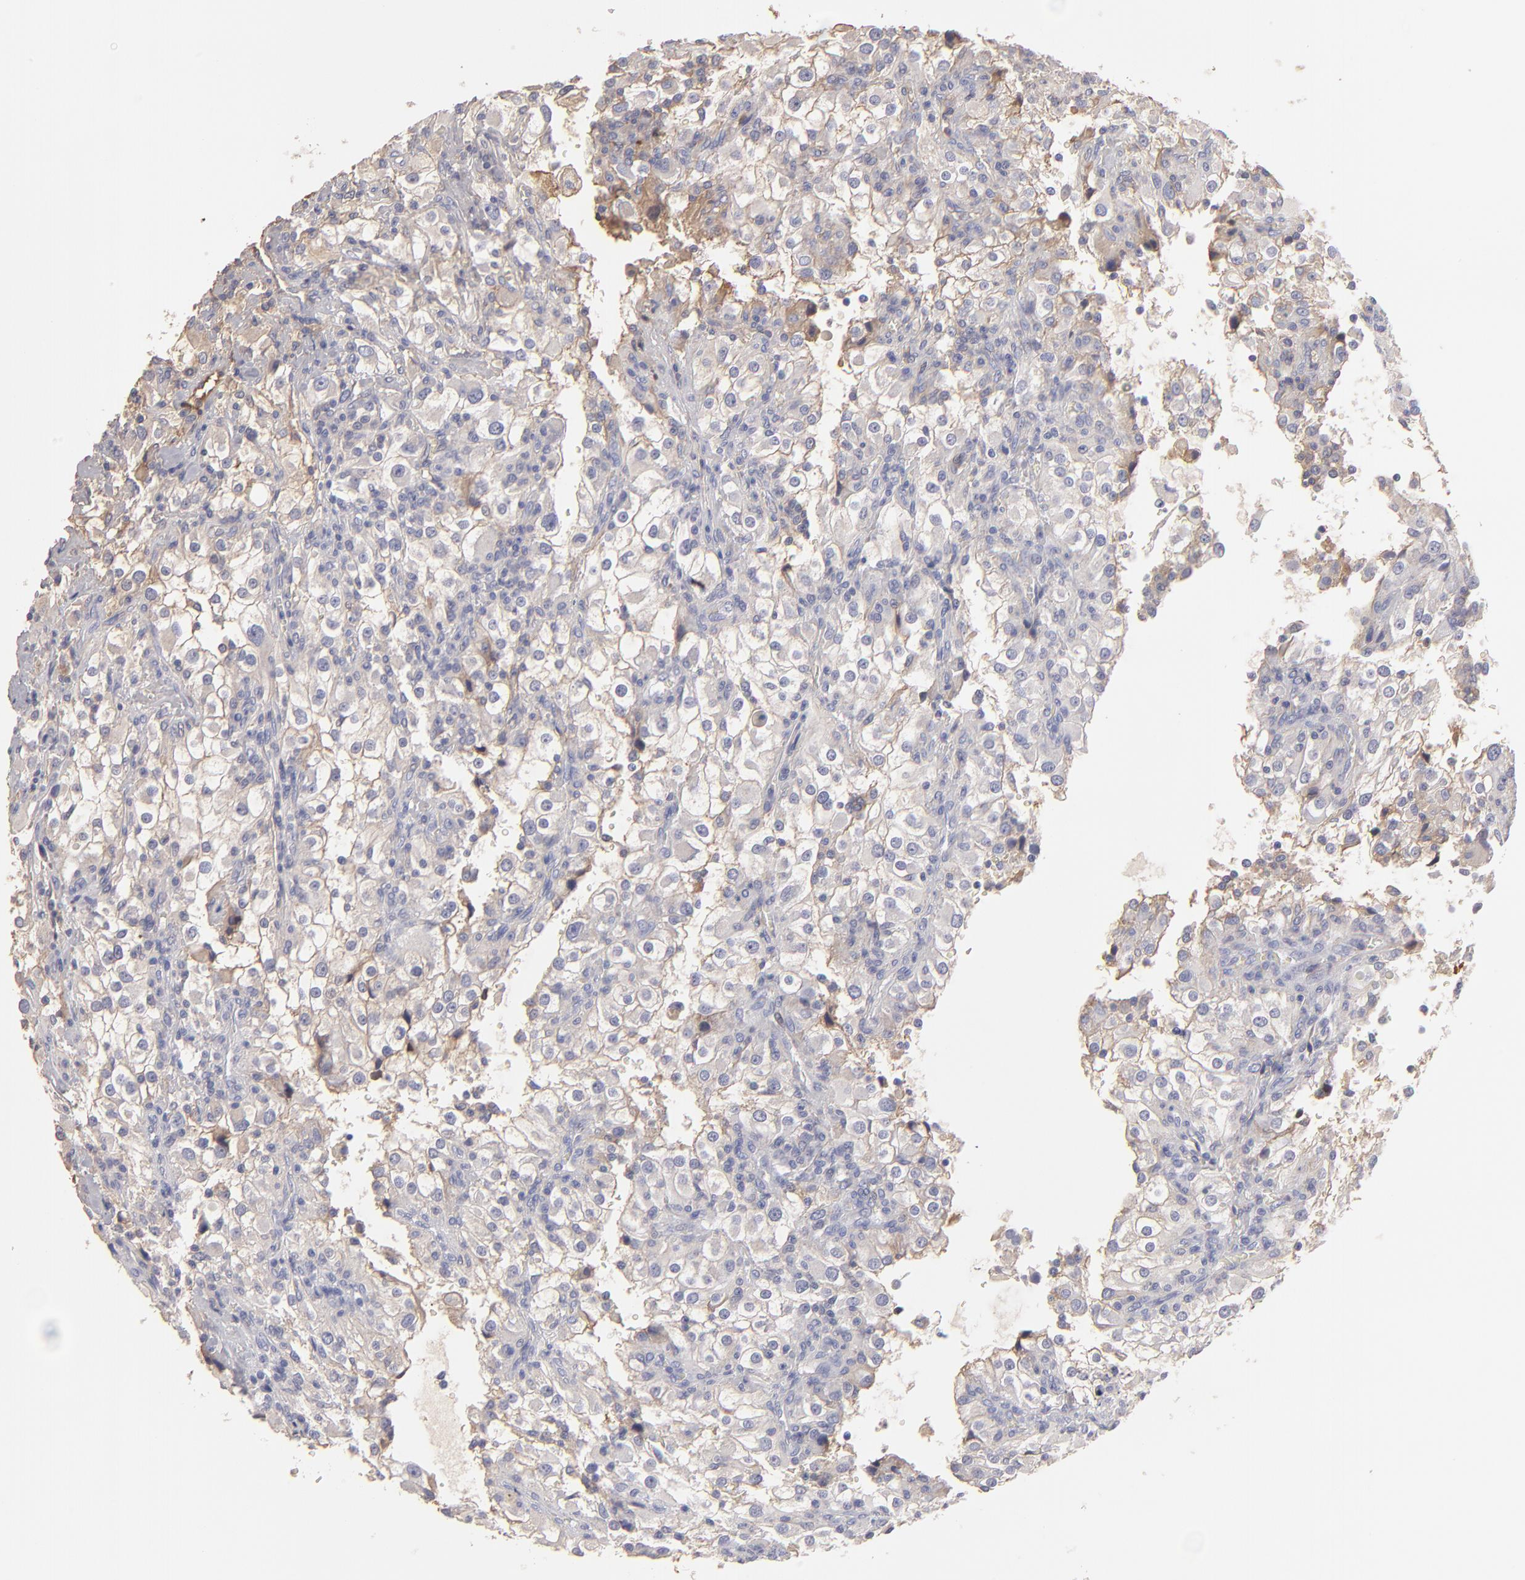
{"staining": {"intensity": "negative", "quantity": "none", "location": "none"}, "tissue": "renal cancer", "cell_type": "Tumor cells", "image_type": "cancer", "snomed": [{"axis": "morphology", "description": "Adenocarcinoma, NOS"}, {"axis": "topography", "description": "Kidney"}], "caption": "Tumor cells are negative for protein expression in human renal cancer.", "gene": "ABCC4", "patient": {"sex": "female", "age": 52}}